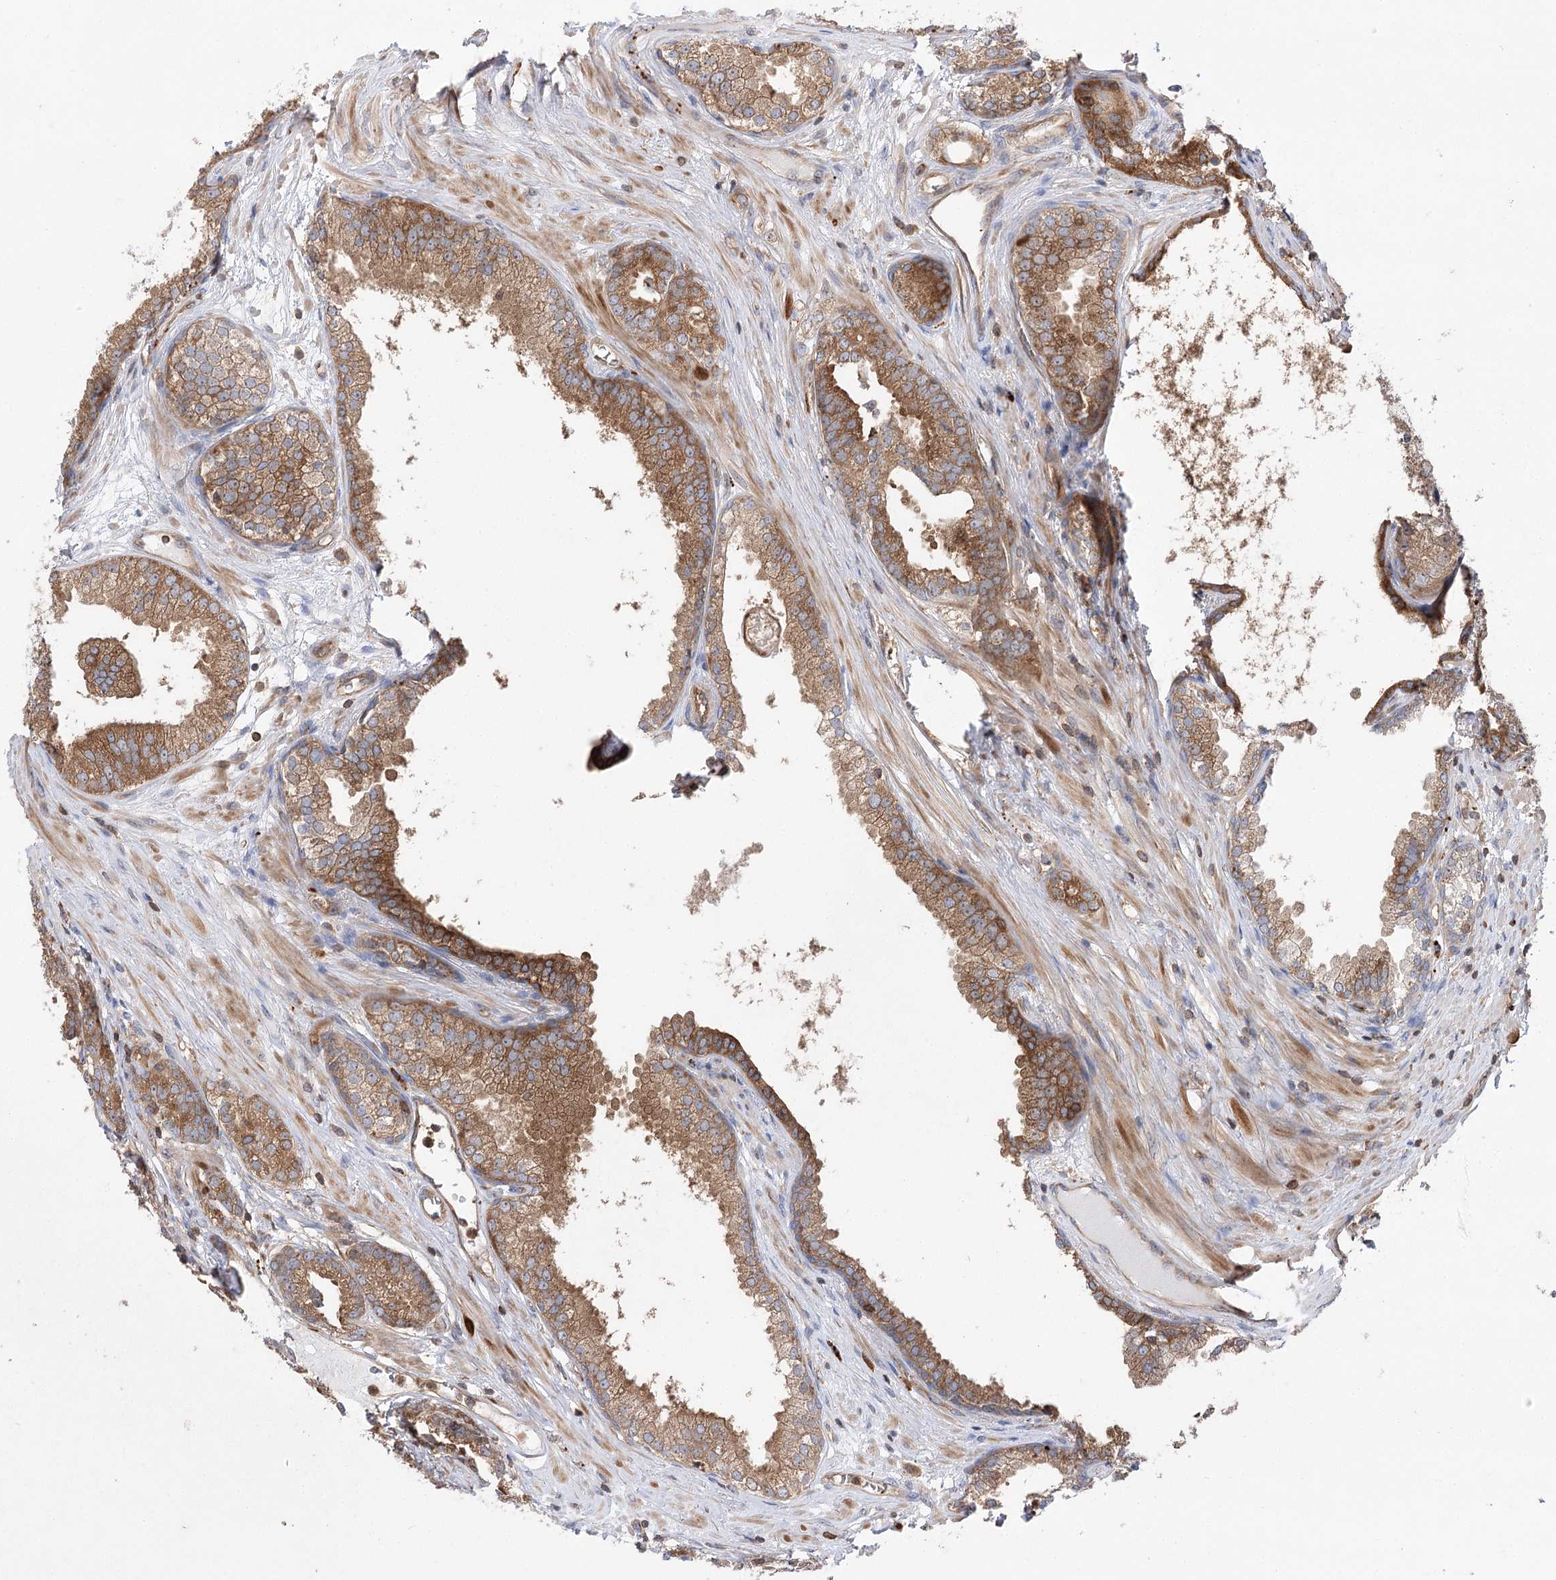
{"staining": {"intensity": "moderate", "quantity": ">75%", "location": "cytoplasmic/membranous"}, "tissue": "prostate cancer", "cell_type": "Tumor cells", "image_type": "cancer", "snomed": [{"axis": "morphology", "description": "Adenocarcinoma, High grade"}, {"axis": "topography", "description": "Prostate"}], "caption": "Immunohistochemistry staining of prostate cancer, which displays medium levels of moderate cytoplasmic/membranous expression in about >75% of tumor cells indicating moderate cytoplasmic/membranous protein staining. The staining was performed using DAB (3,3'-diaminobenzidine) (brown) for protein detection and nuclei were counterstained in hematoxylin (blue).", "gene": "VPS37B", "patient": {"sex": "male", "age": 69}}